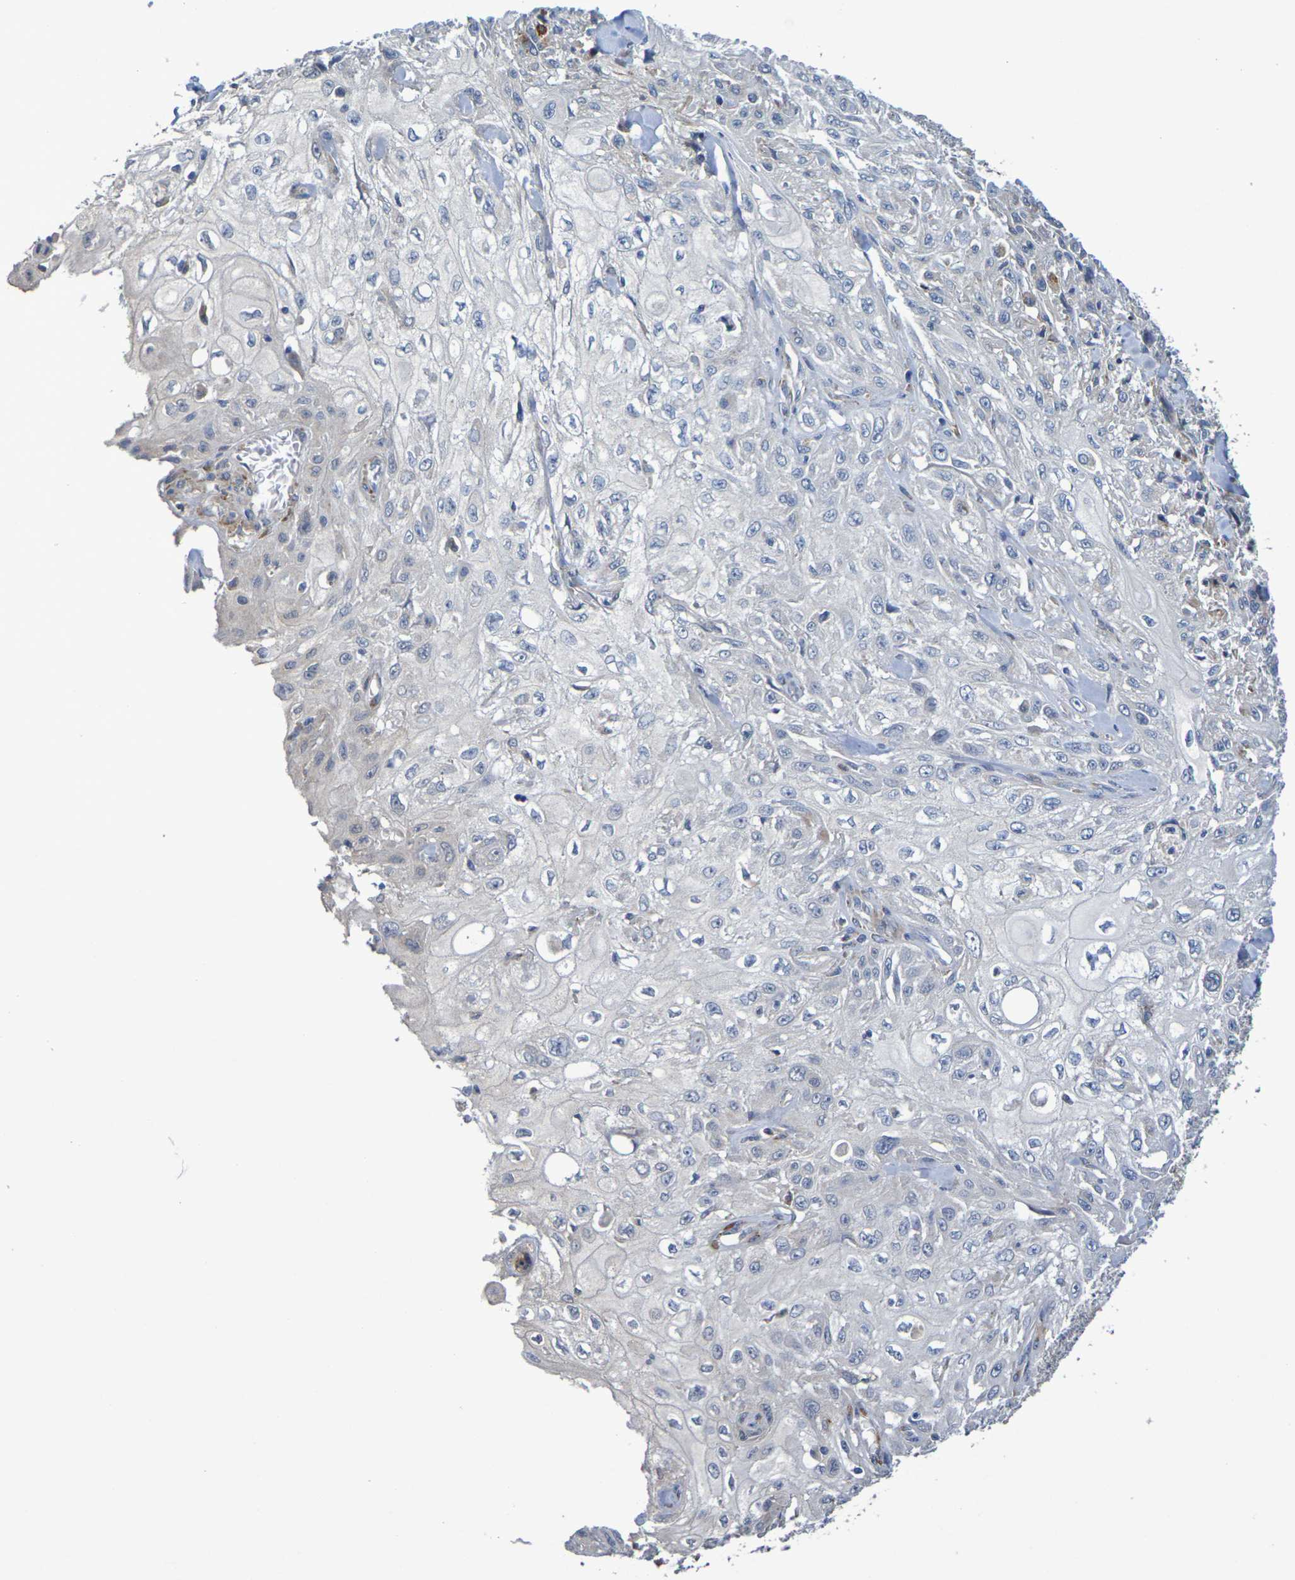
{"staining": {"intensity": "negative", "quantity": "none", "location": "none"}, "tissue": "skin cancer", "cell_type": "Tumor cells", "image_type": "cancer", "snomed": [{"axis": "morphology", "description": "Squamous cell carcinoma, NOS"}, {"axis": "morphology", "description": "Squamous cell carcinoma, metastatic, NOS"}, {"axis": "topography", "description": "Skin"}, {"axis": "topography", "description": "Lymph node"}], "caption": "Tumor cells are negative for brown protein staining in metastatic squamous cell carcinoma (skin). (IHC, brightfield microscopy, high magnification).", "gene": "SDC4", "patient": {"sex": "male", "age": 75}}